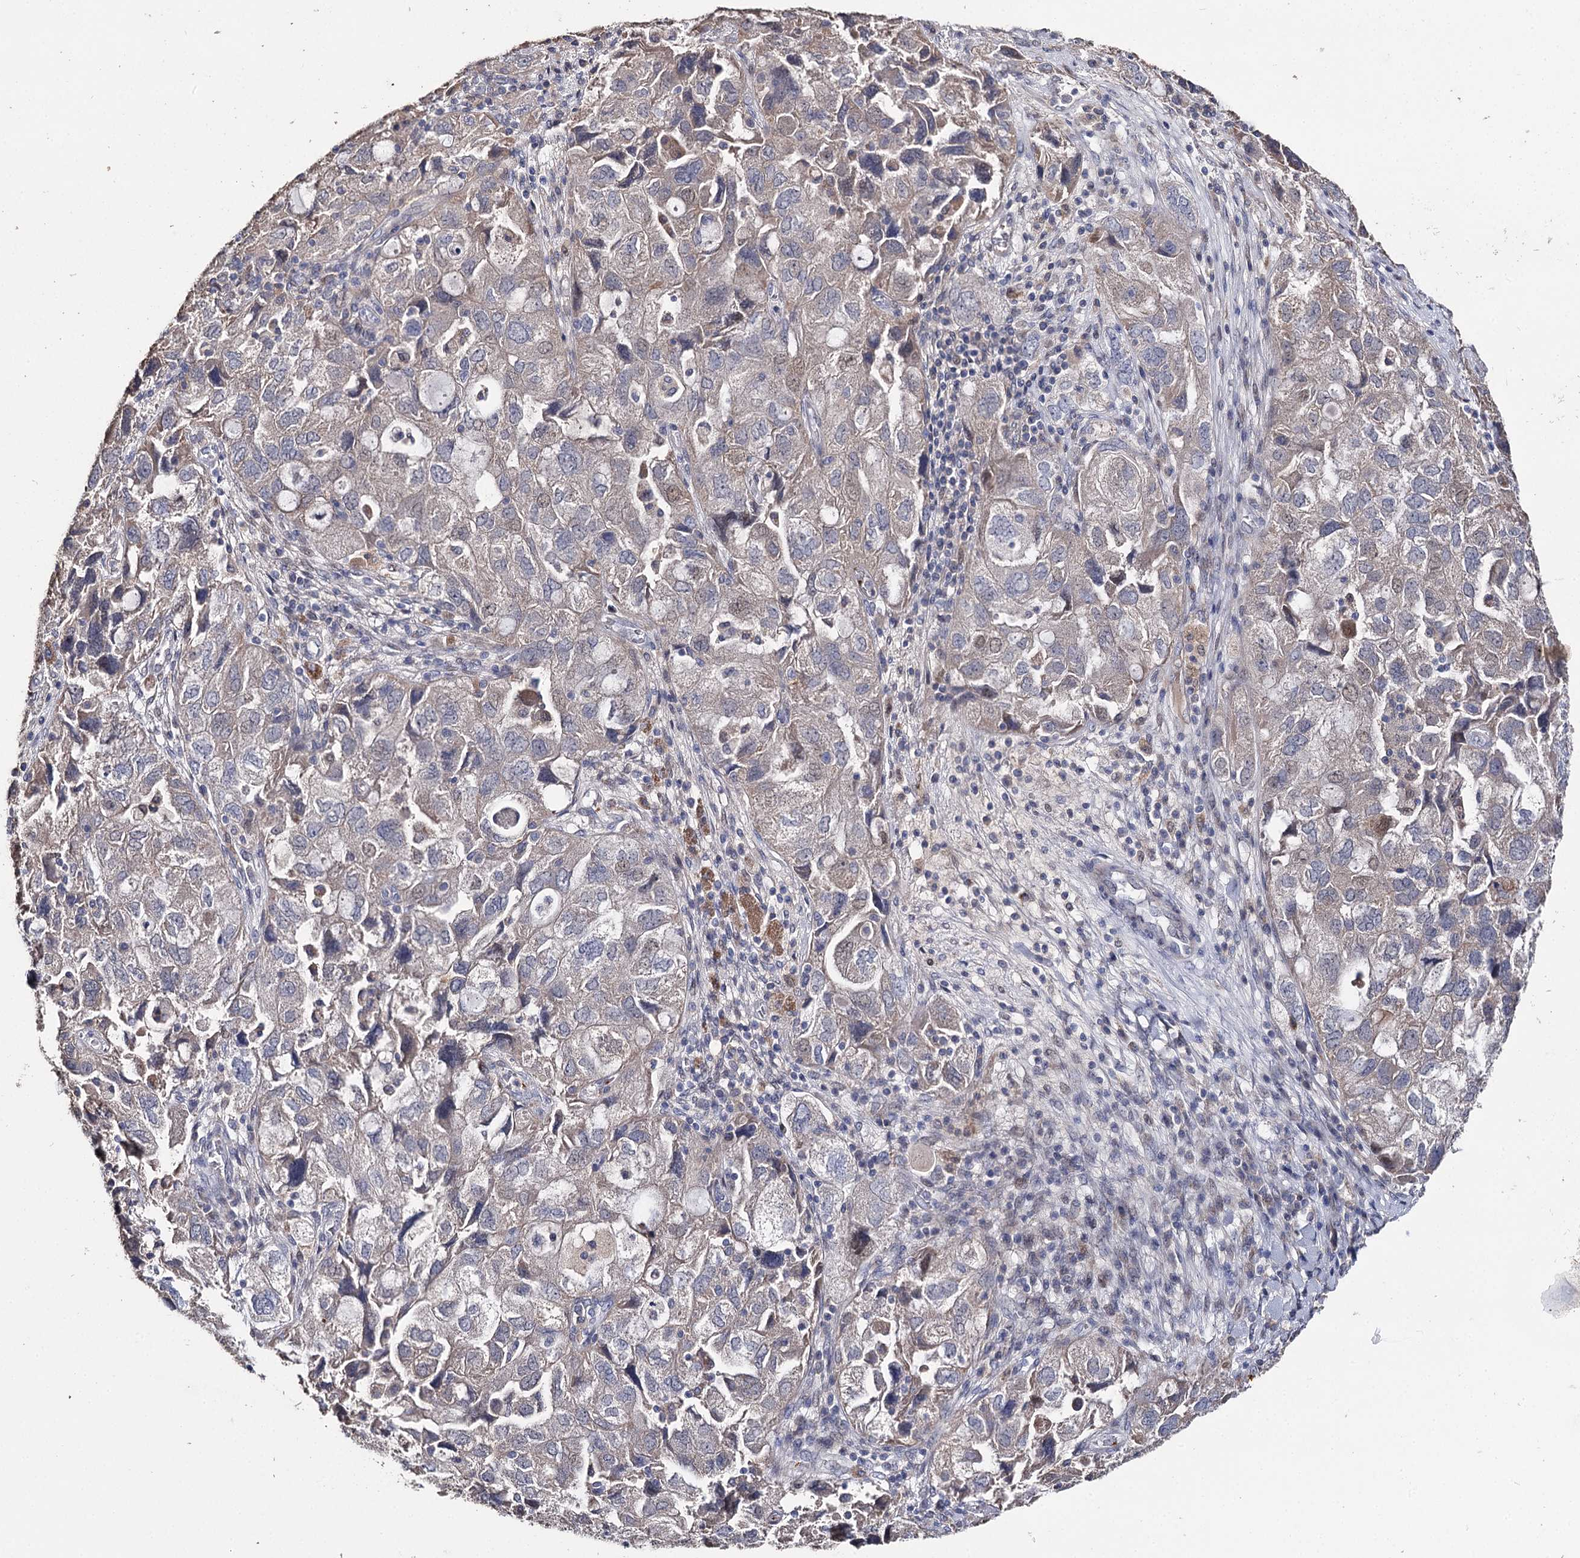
{"staining": {"intensity": "moderate", "quantity": "<25%", "location": "cytoplasmic/membranous"}, "tissue": "ovarian cancer", "cell_type": "Tumor cells", "image_type": "cancer", "snomed": [{"axis": "morphology", "description": "Carcinoma, NOS"}, {"axis": "morphology", "description": "Cystadenocarcinoma, serous, NOS"}, {"axis": "topography", "description": "Ovary"}], "caption": "Human carcinoma (ovarian) stained with a protein marker exhibits moderate staining in tumor cells.", "gene": "DNAH6", "patient": {"sex": "female", "age": 69}}